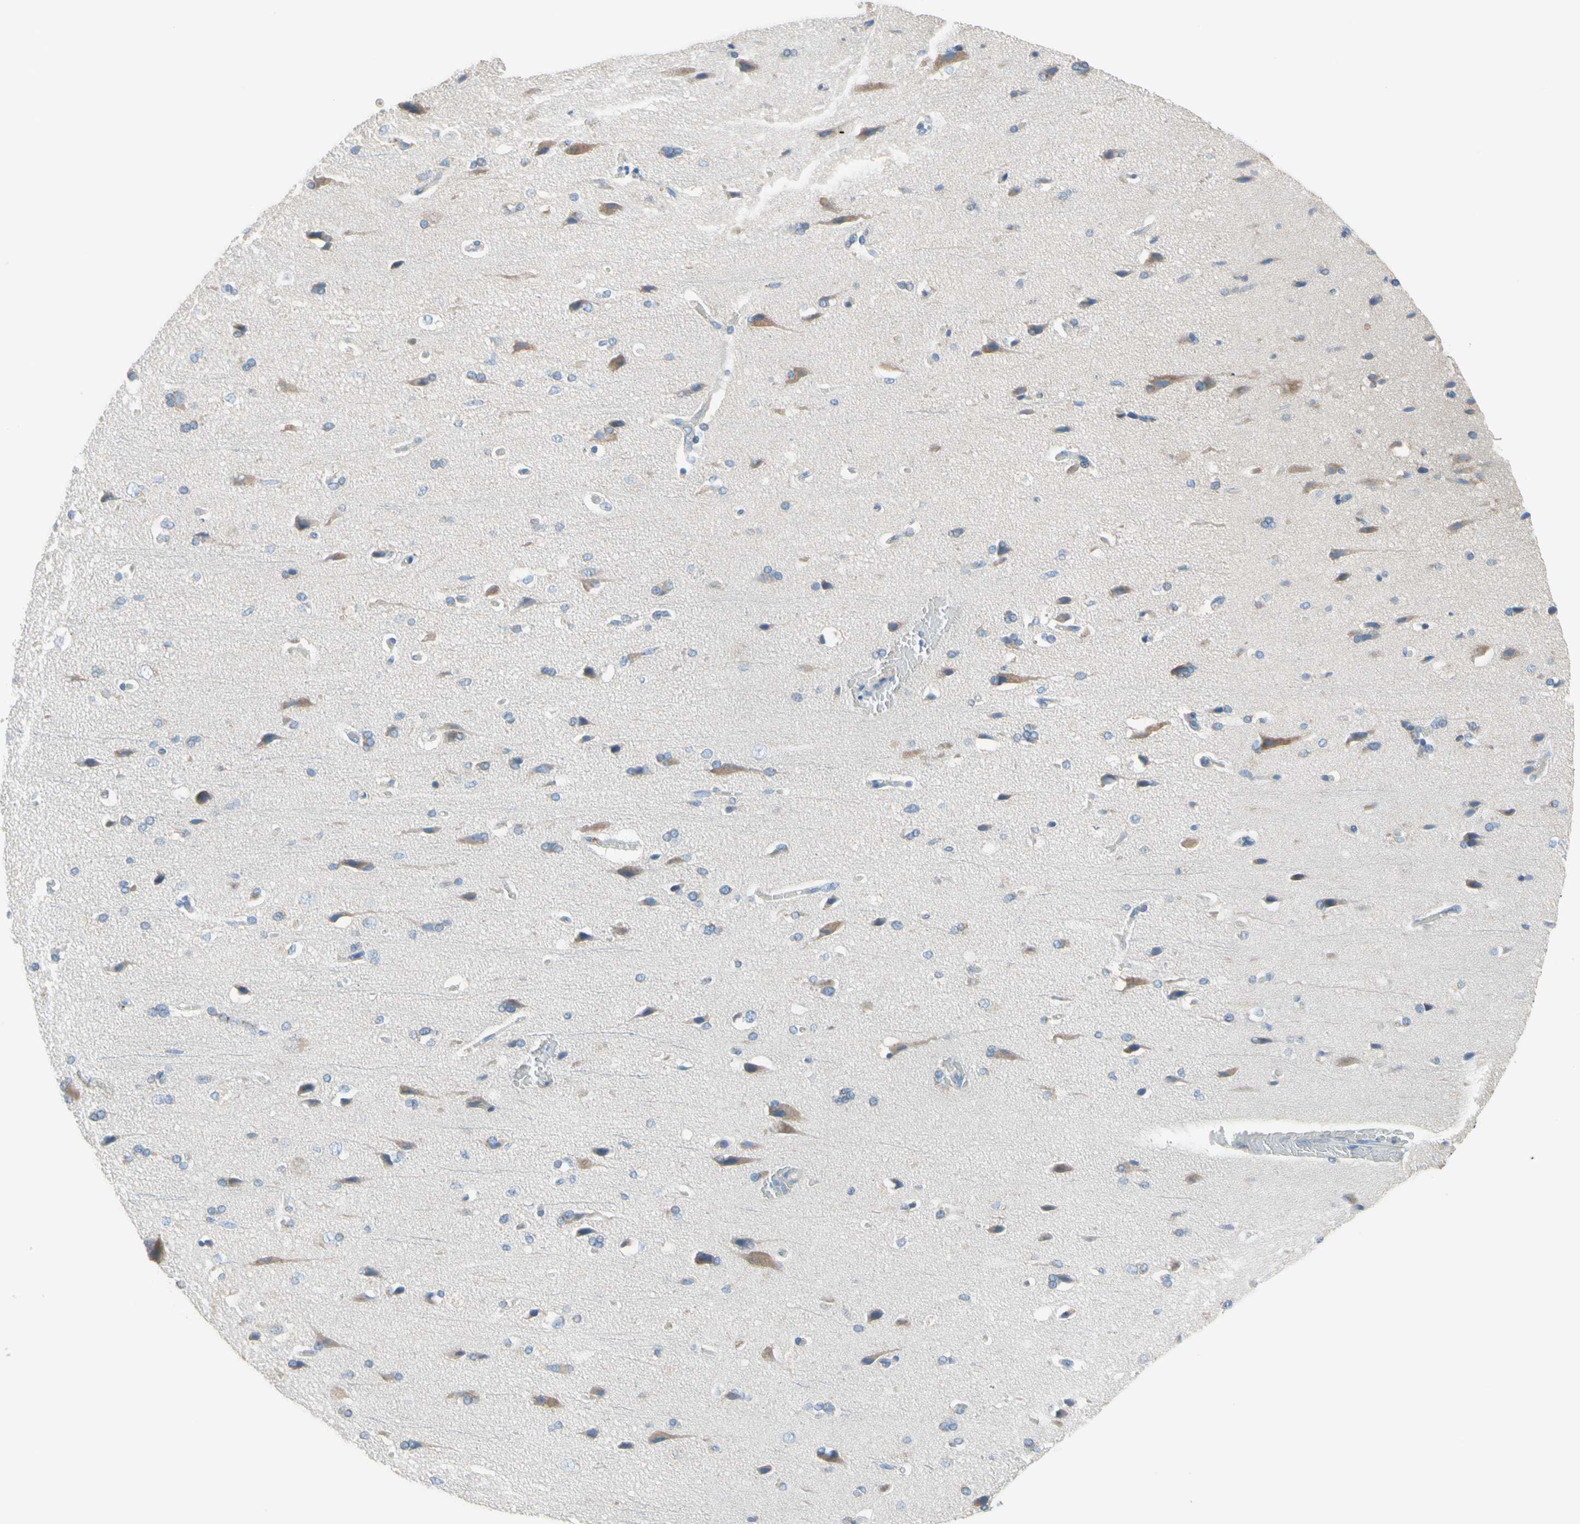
{"staining": {"intensity": "negative", "quantity": "none", "location": "none"}, "tissue": "cerebral cortex", "cell_type": "Endothelial cells", "image_type": "normal", "snomed": [{"axis": "morphology", "description": "Normal tissue, NOS"}, {"axis": "topography", "description": "Cerebral cortex"}], "caption": "An image of human cerebral cortex is negative for staining in endothelial cells. (Stains: DAB immunohistochemistry with hematoxylin counter stain, Microscopy: brightfield microscopy at high magnification).", "gene": "MFF", "patient": {"sex": "male", "age": 62}}